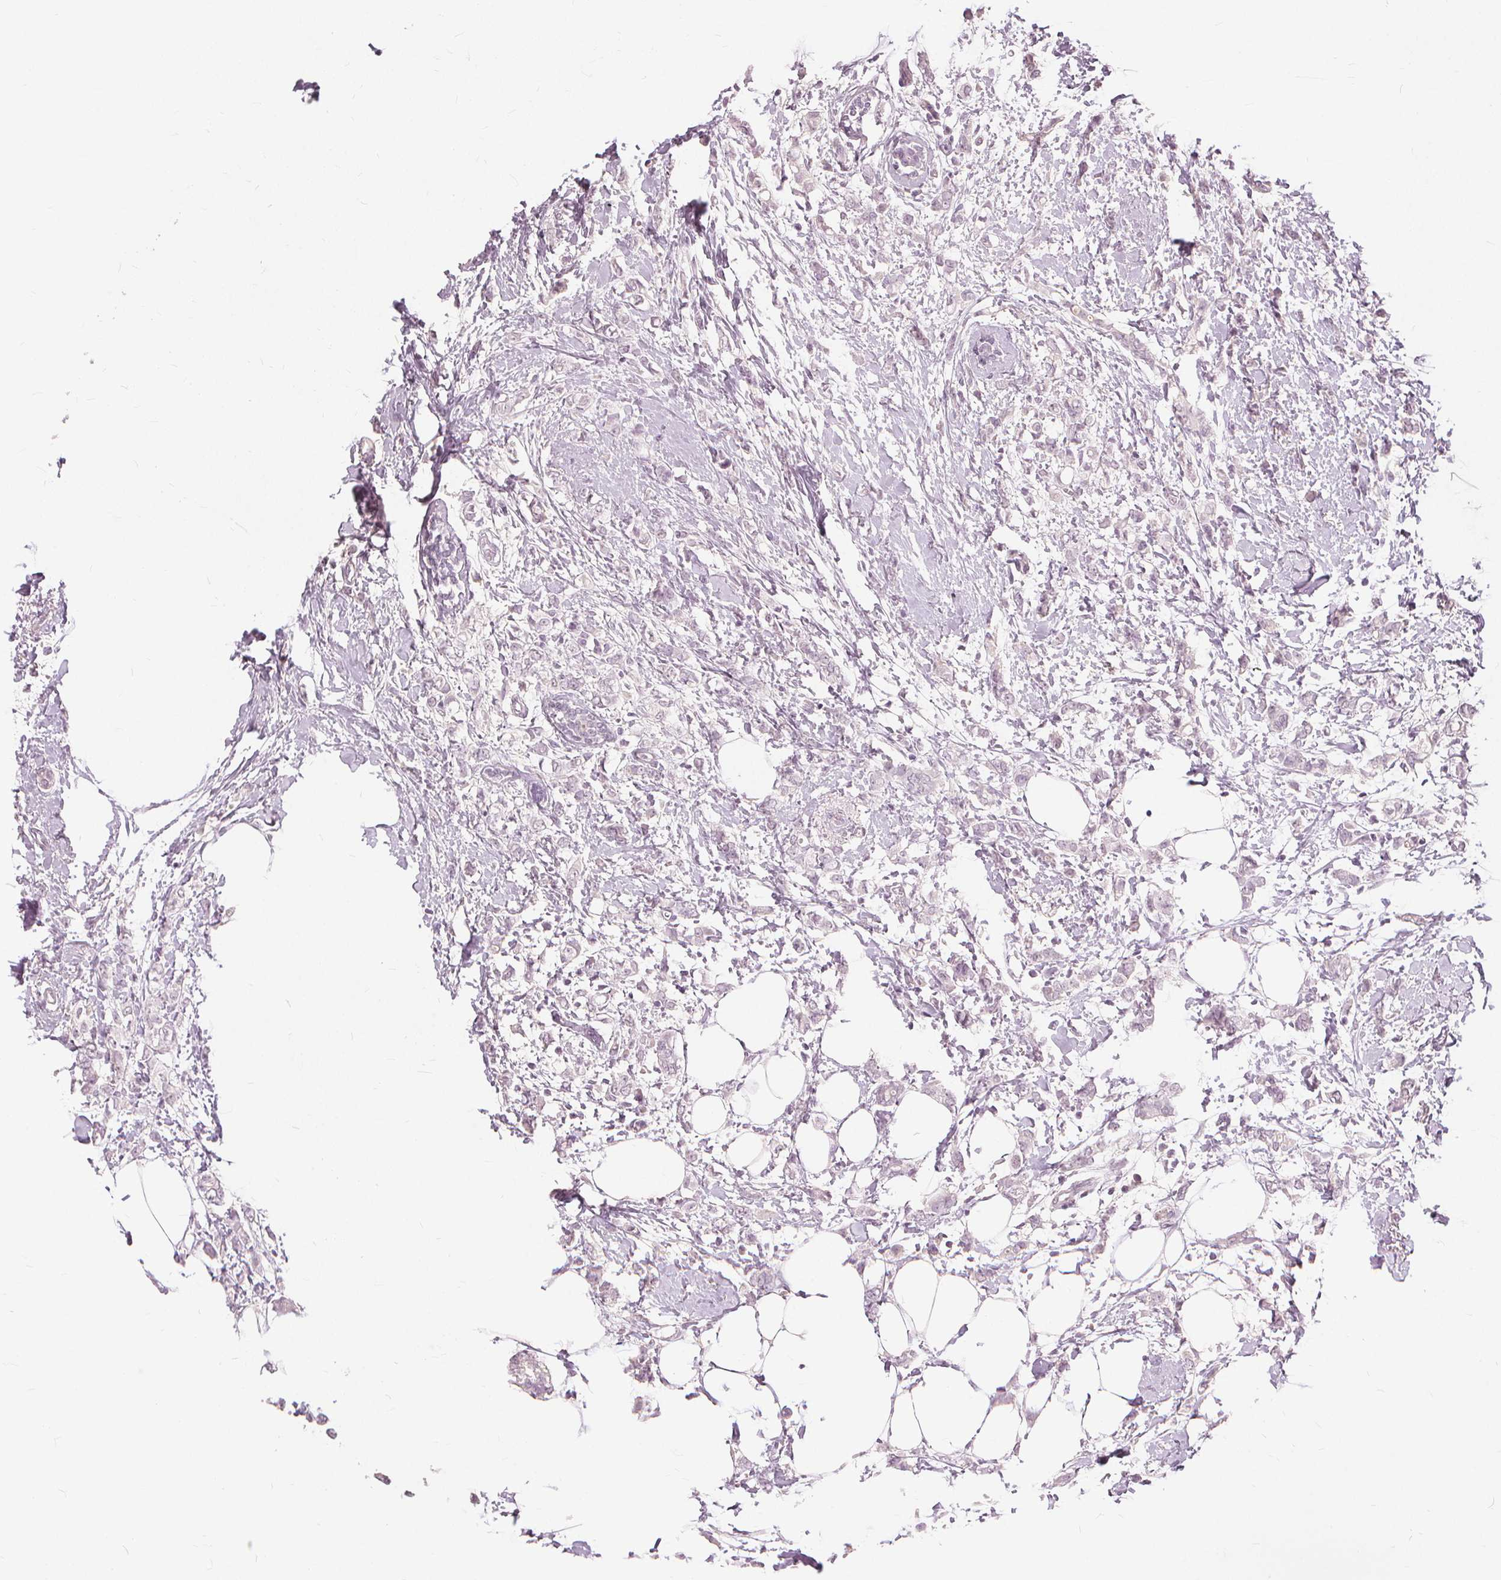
{"staining": {"intensity": "negative", "quantity": "none", "location": "none"}, "tissue": "breast cancer", "cell_type": "Tumor cells", "image_type": "cancer", "snomed": [{"axis": "morphology", "description": "Duct carcinoma"}, {"axis": "topography", "description": "Breast"}], "caption": "Photomicrograph shows no significant protein positivity in tumor cells of breast cancer (invasive ductal carcinoma).", "gene": "SFTPD", "patient": {"sex": "female", "age": 40}}